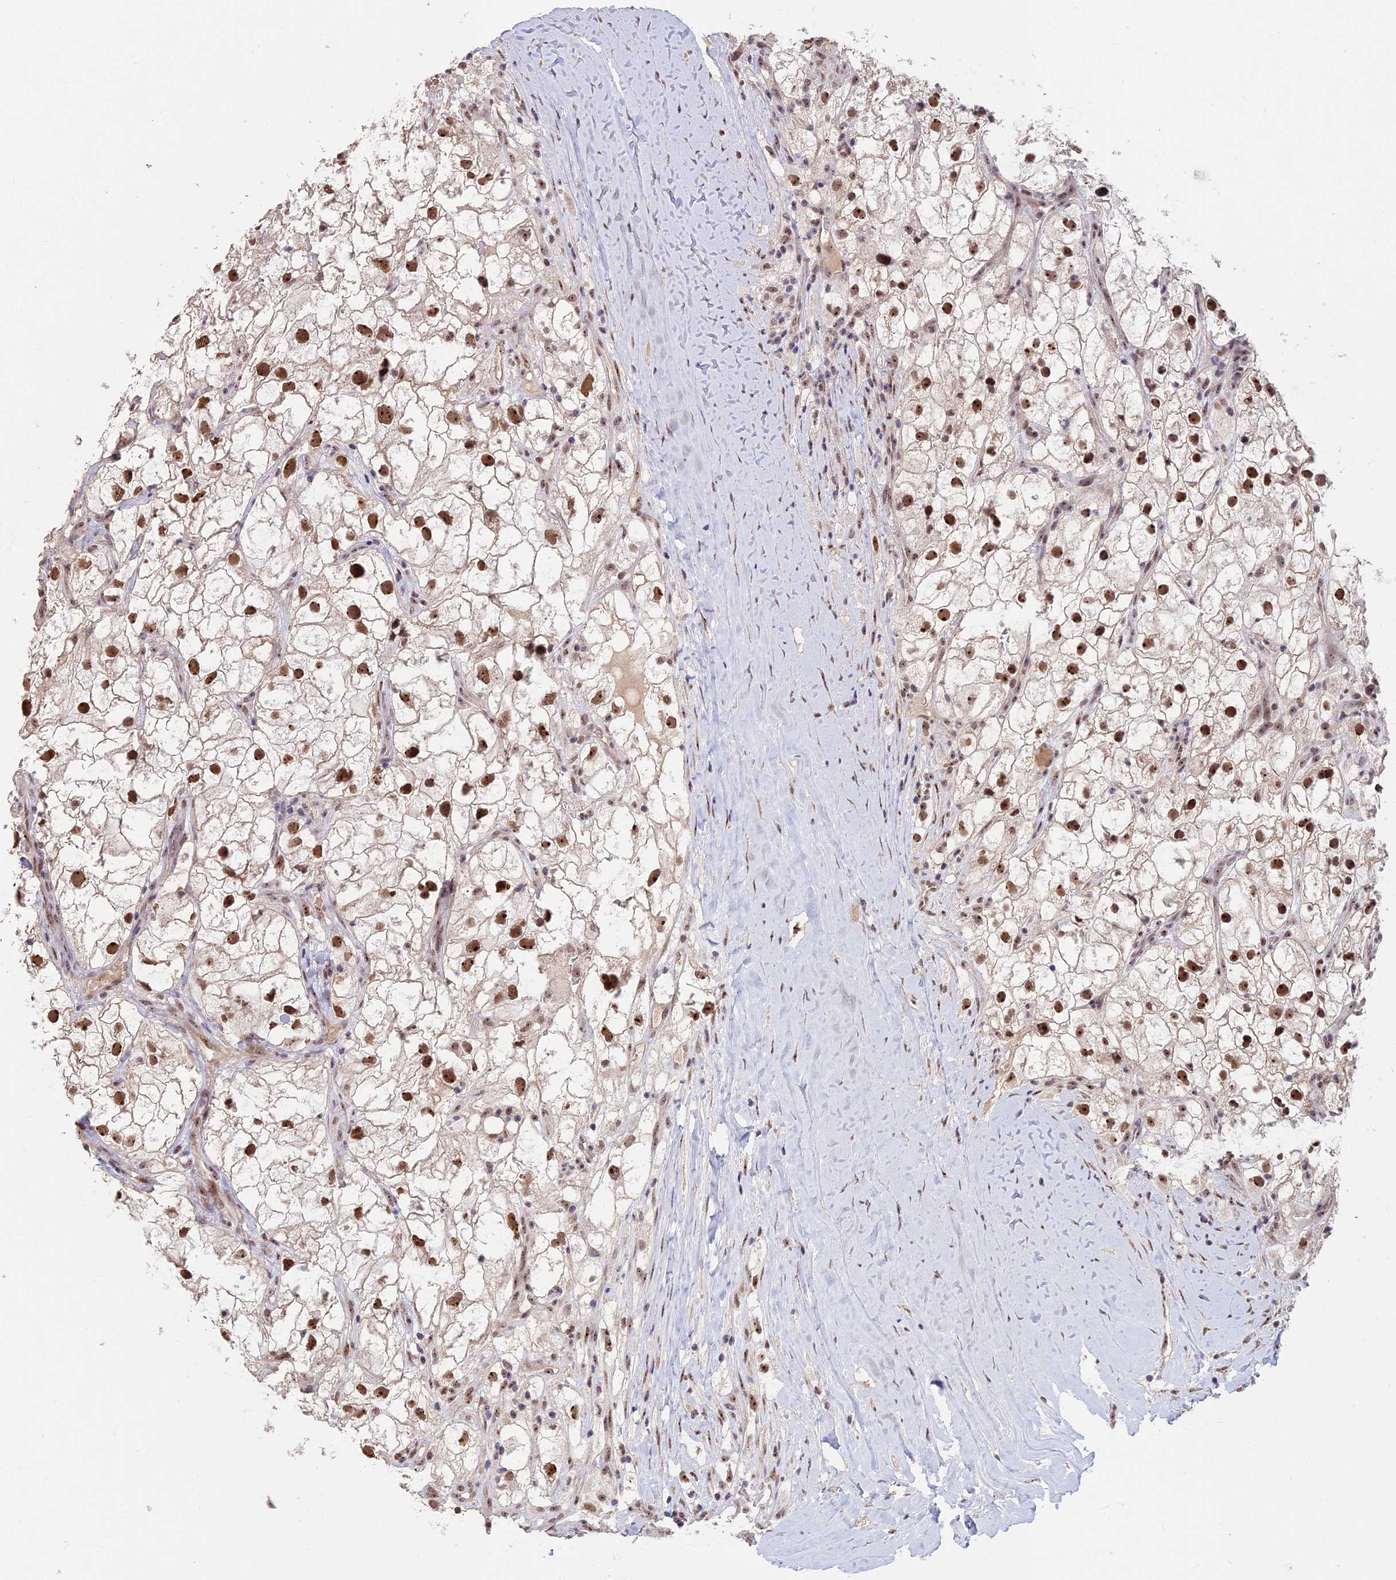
{"staining": {"intensity": "strong", "quantity": ">75%", "location": "nuclear"}, "tissue": "renal cancer", "cell_type": "Tumor cells", "image_type": "cancer", "snomed": [{"axis": "morphology", "description": "Adenocarcinoma, NOS"}, {"axis": "topography", "description": "Kidney"}], "caption": "High-magnification brightfield microscopy of renal cancer stained with DAB (3,3'-diaminobenzidine) (brown) and counterstained with hematoxylin (blue). tumor cells exhibit strong nuclear positivity is seen in about>75% of cells.", "gene": "POLR1G", "patient": {"sex": "male", "age": 59}}